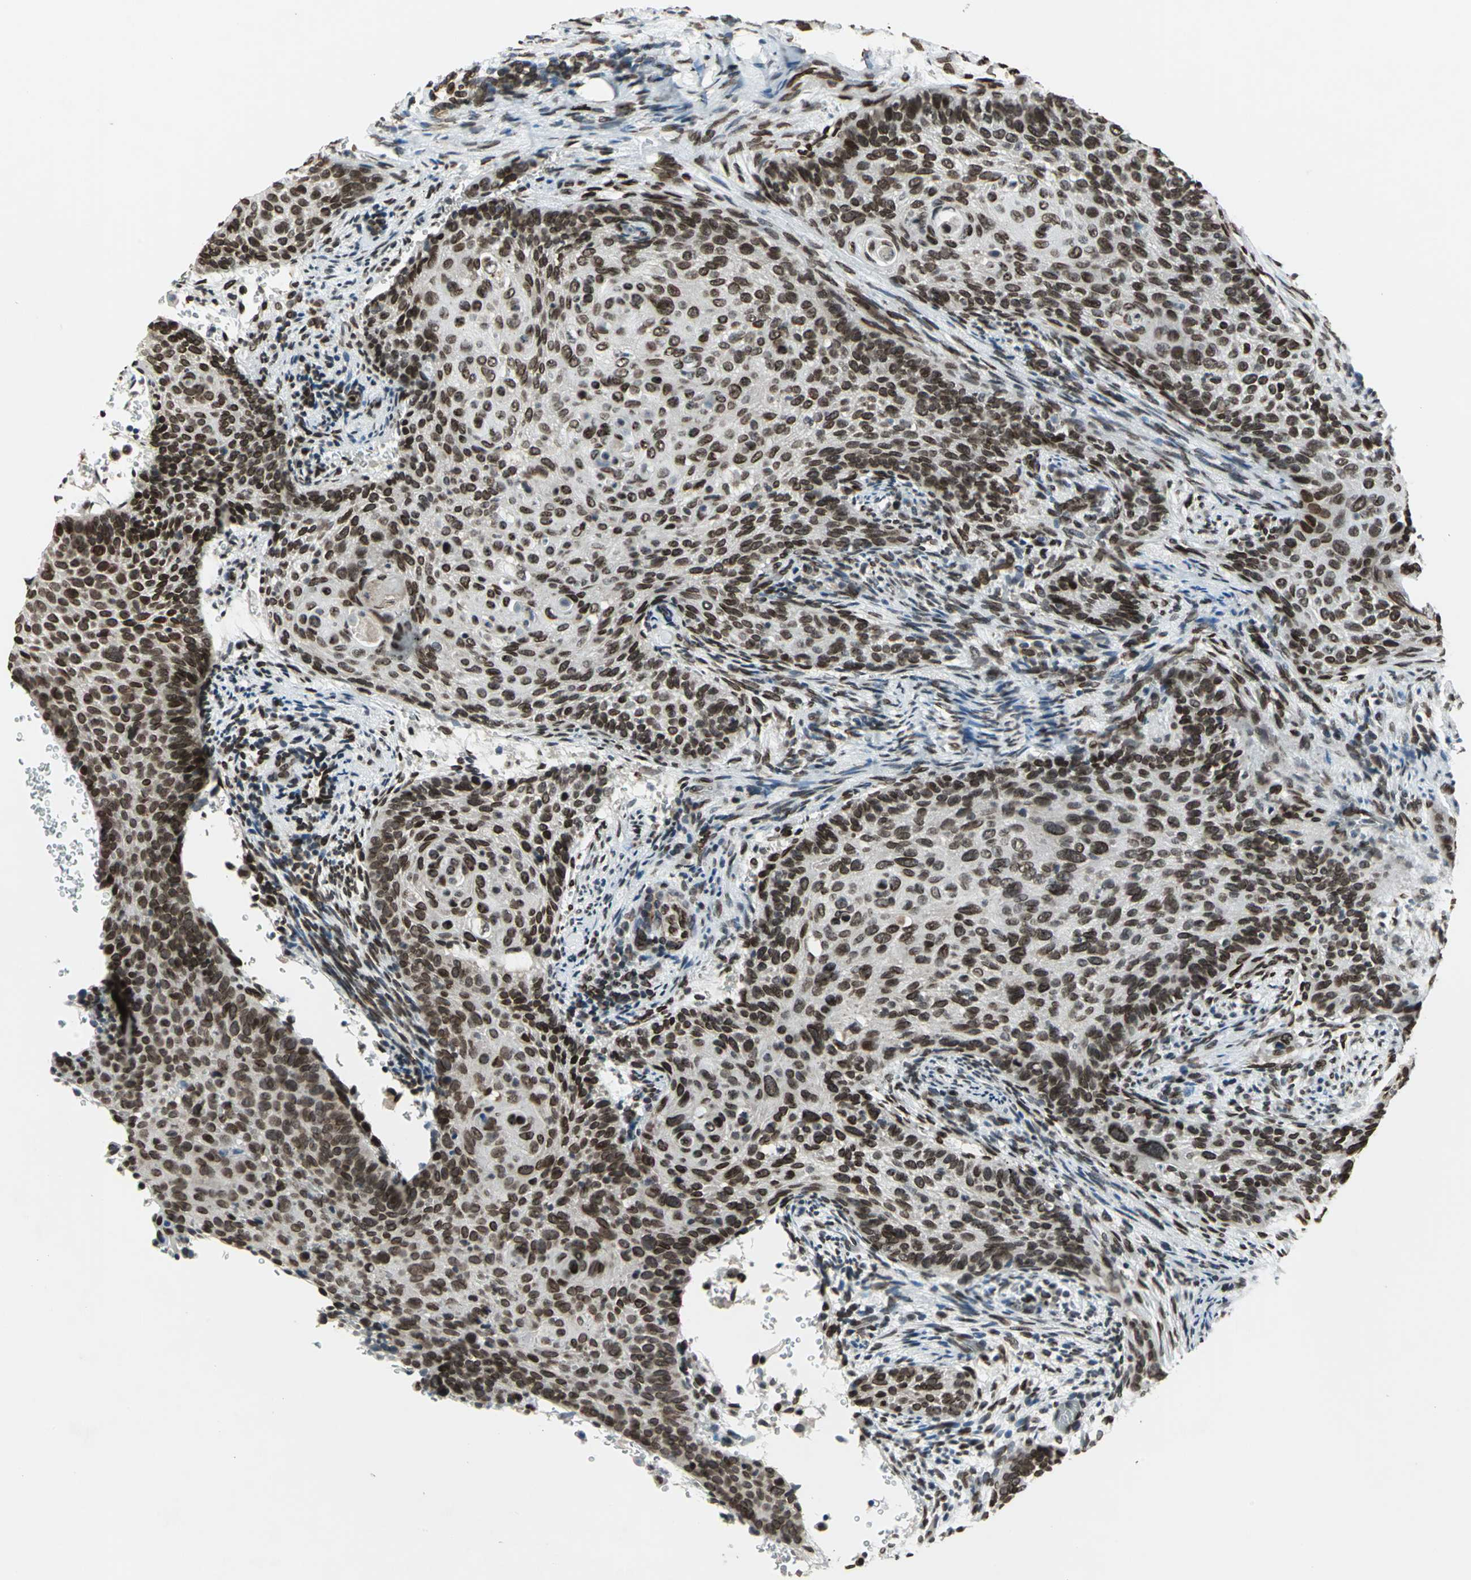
{"staining": {"intensity": "strong", "quantity": ">75%", "location": "nuclear"}, "tissue": "cervical cancer", "cell_type": "Tumor cells", "image_type": "cancer", "snomed": [{"axis": "morphology", "description": "Squamous cell carcinoma, NOS"}, {"axis": "topography", "description": "Cervix"}], "caption": "A high-resolution histopathology image shows immunohistochemistry (IHC) staining of squamous cell carcinoma (cervical), which exhibits strong nuclear expression in approximately >75% of tumor cells.", "gene": "ISY1", "patient": {"sex": "female", "age": 33}}